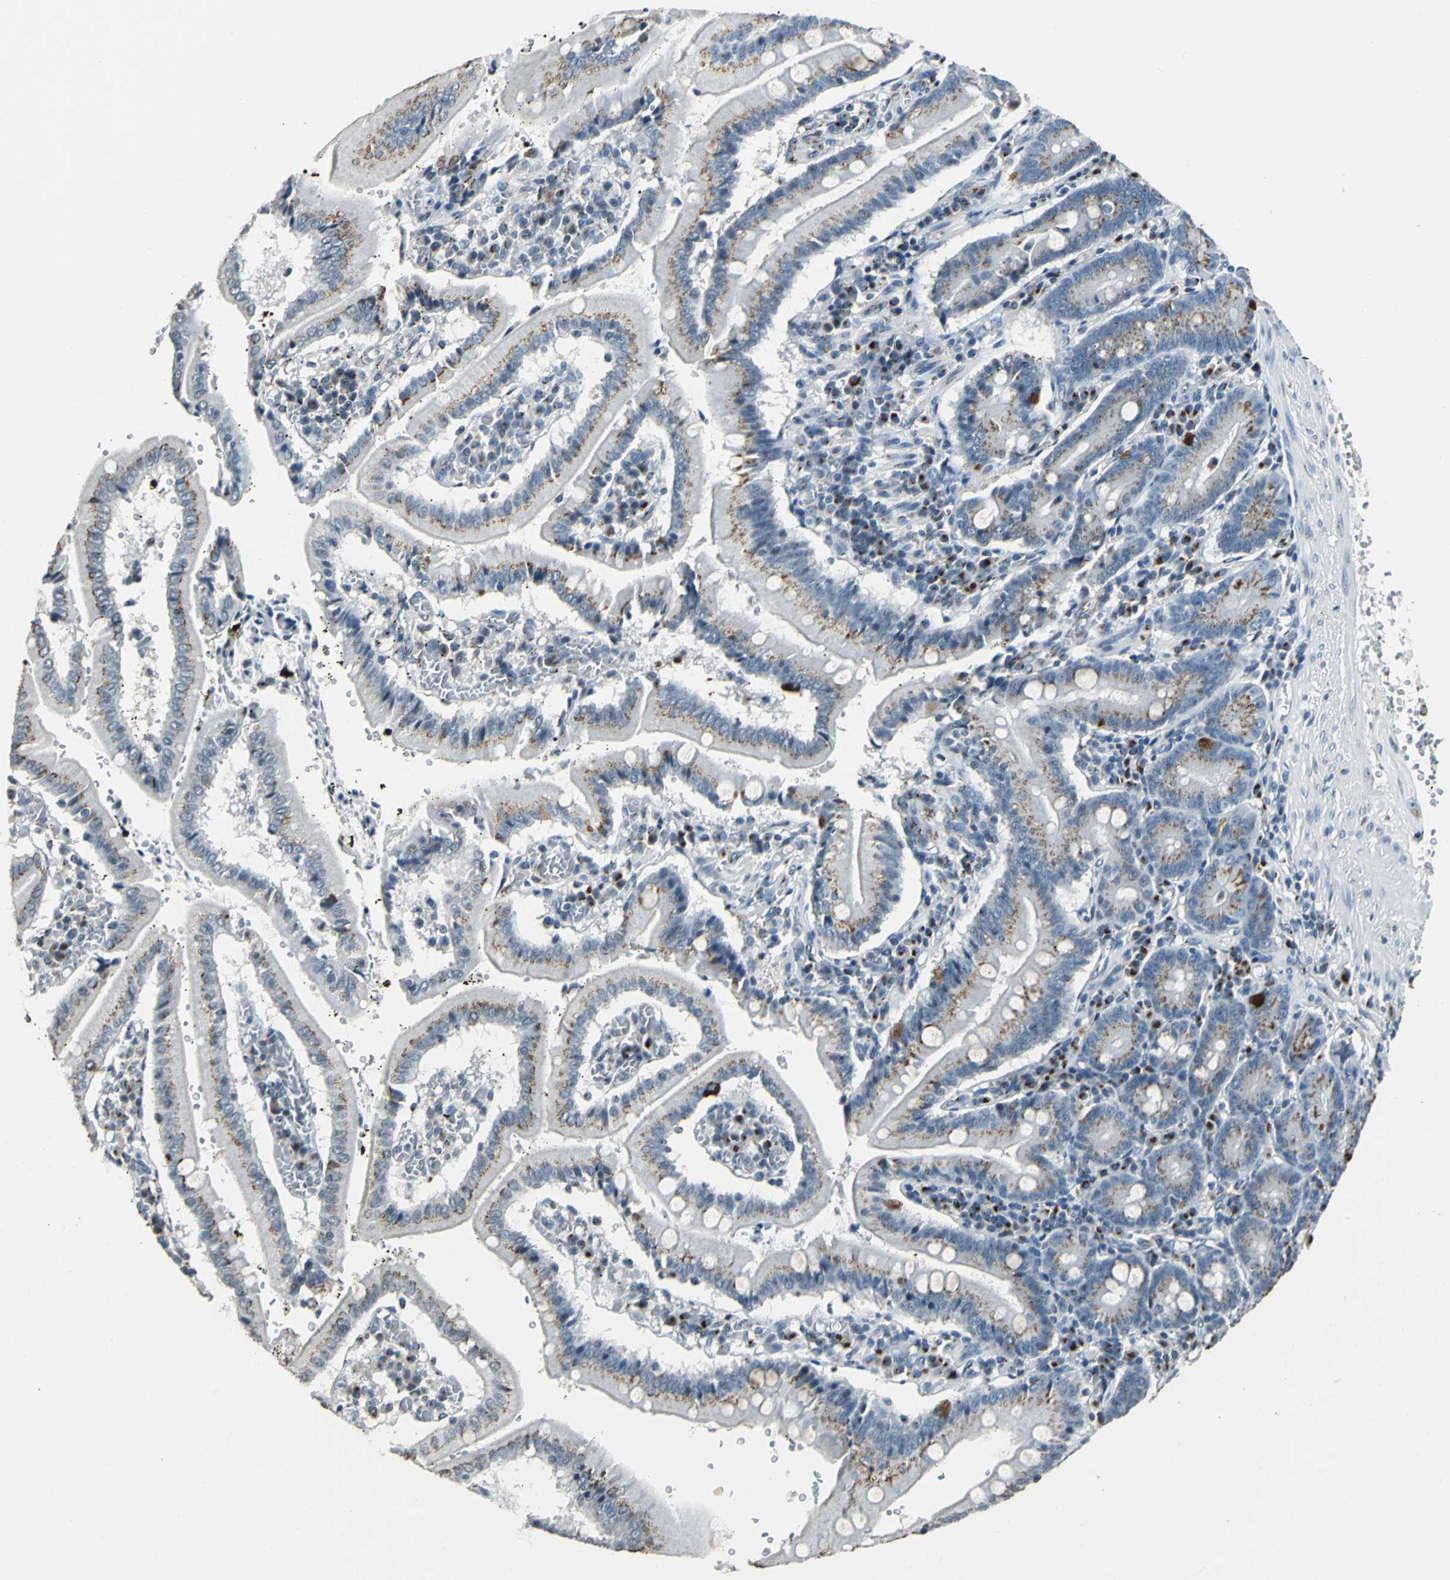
{"staining": {"intensity": "moderate", "quantity": "25%-75%", "location": "cytoplasmic/membranous"}, "tissue": "small intestine", "cell_type": "Glandular cells", "image_type": "normal", "snomed": [{"axis": "morphology", "description": "Normal tissue, NOS"}, {"axis": "topography", "description": "Small intestine"}], "caption": "Protein expression analysis of benign human small intestine reveals moderate cytoplasmic/membranous staining in approximately 25%-75% of glandular cells. (DAB = brown stain, brightfield microscopy at high magnification).", "gene": "TMEM115", "patient": {"sex": "male", "age": 71}}